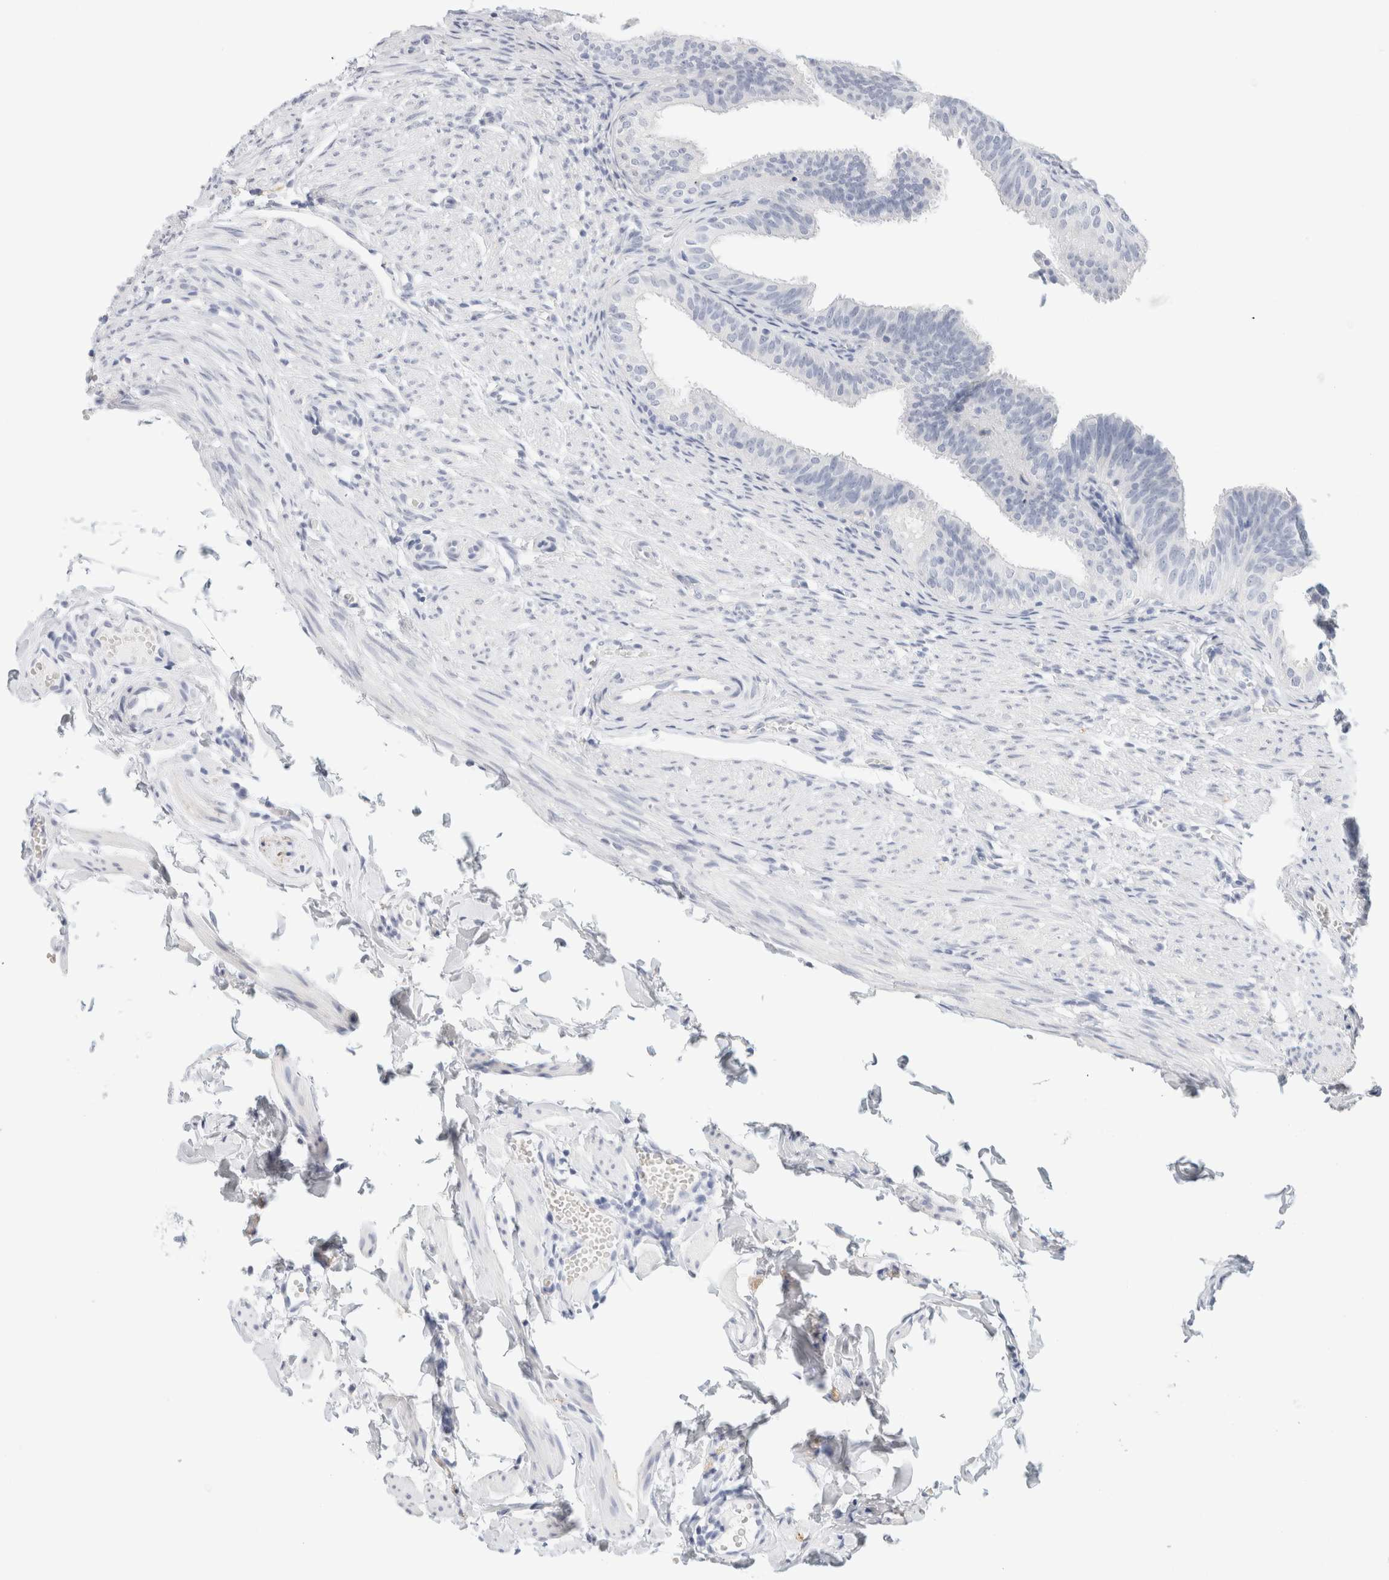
{"staining": {"intensity": "negative", "quantity": "none", "location": "none"}, "tissue": "fallopian tube", "cell_type": "Glandular cells", "image_type": "normal", "snomed": [{"axis": "morphology", "description": "Normal tissue, NOS"}, {"axis": "topography", "description": "Fallopian tube"}], "caption": "The micrograph exhibits no significant expression in glandular cells of fallopian tube. (Immunohistochemistry, brightfield microscopy, high magnification).", "gene": "RTN4", "patient": {"sex": "female", "age": 35}}